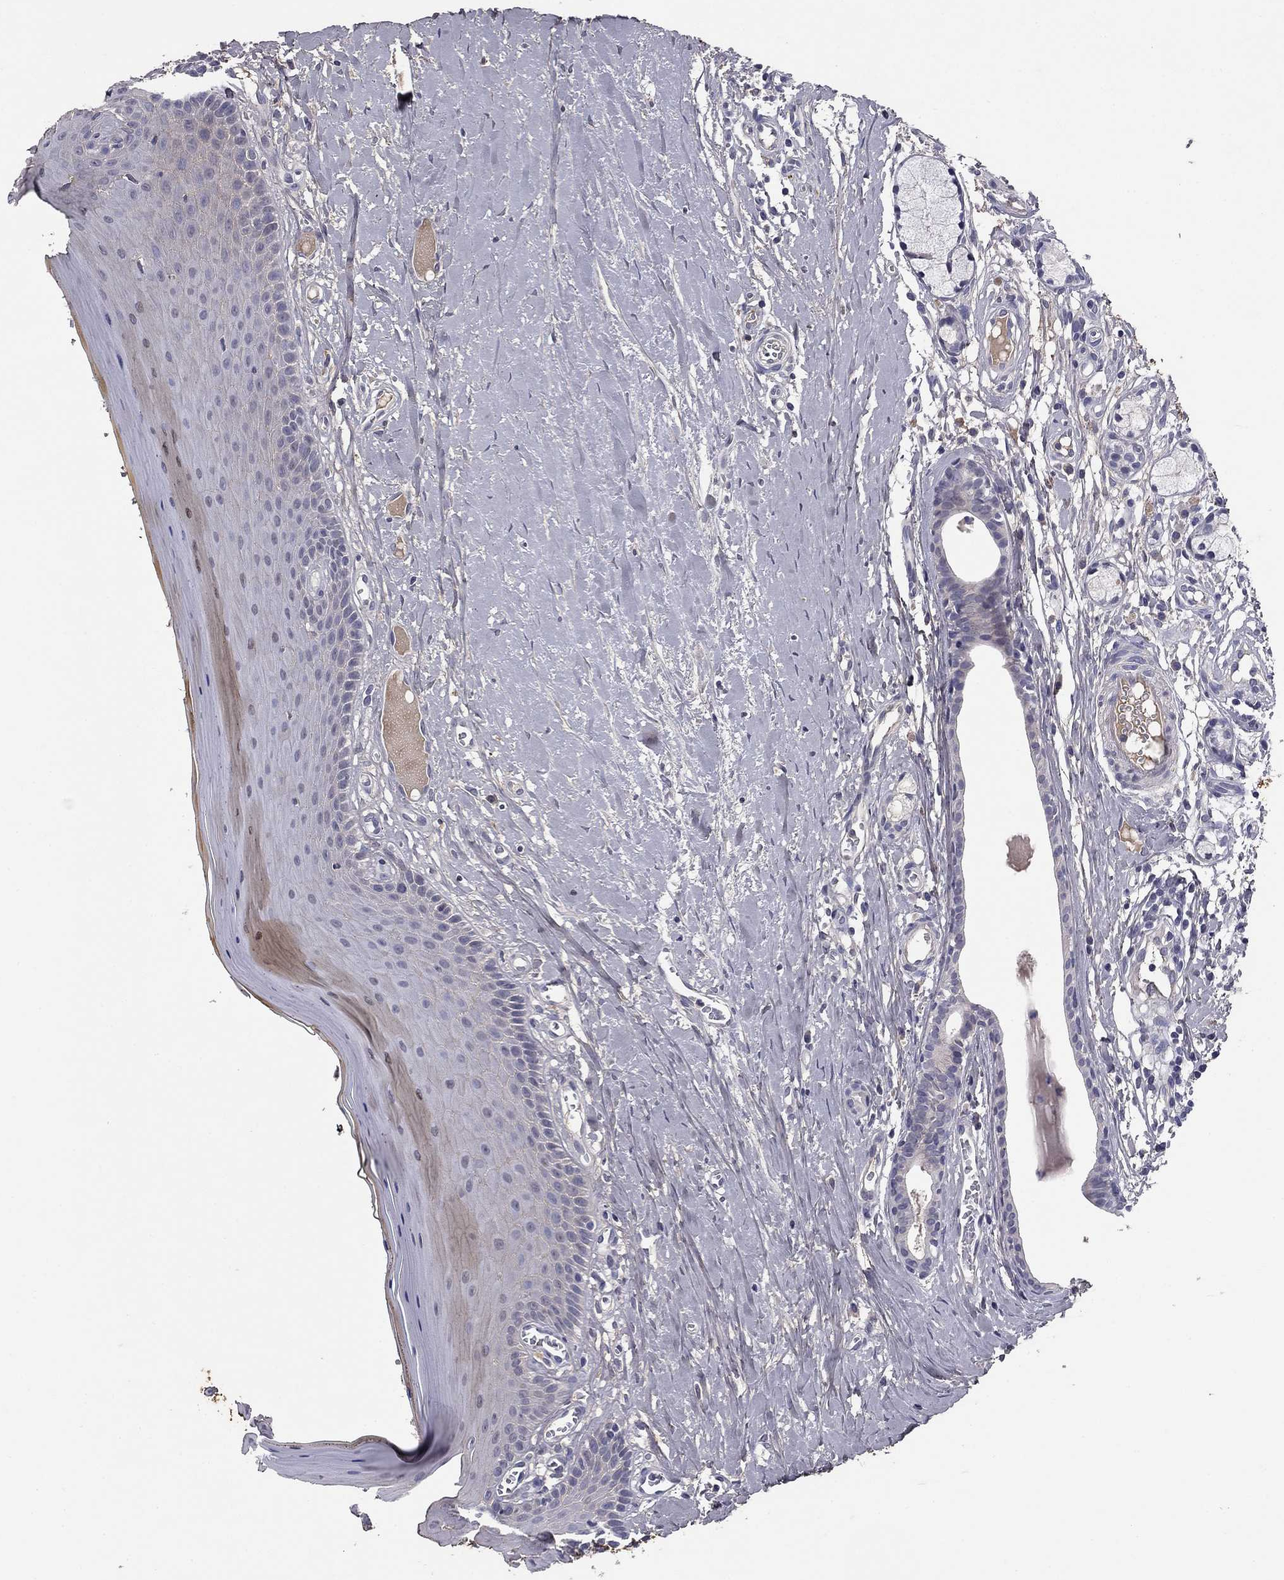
{"staining": {"intensity": "negative", "quantity": "none", "location": "none"}, "tissue": "oral mucosa", "cell_type": "Squamous epithelial cells", "image_type": "normal", "snomed": [{"axis": "morphology", "description": "Normal tissue, NOS"}, {"axis": "topography", "description": "Oral tissue"}], "caption": "An immunohistochemistry photomicrograph of normal oral mucosa is shown. There is no staining in squamous epithelial cells of oral mucosa.", "gene": "COL2A1", "patient": {"sex": "female", "age": 43}}